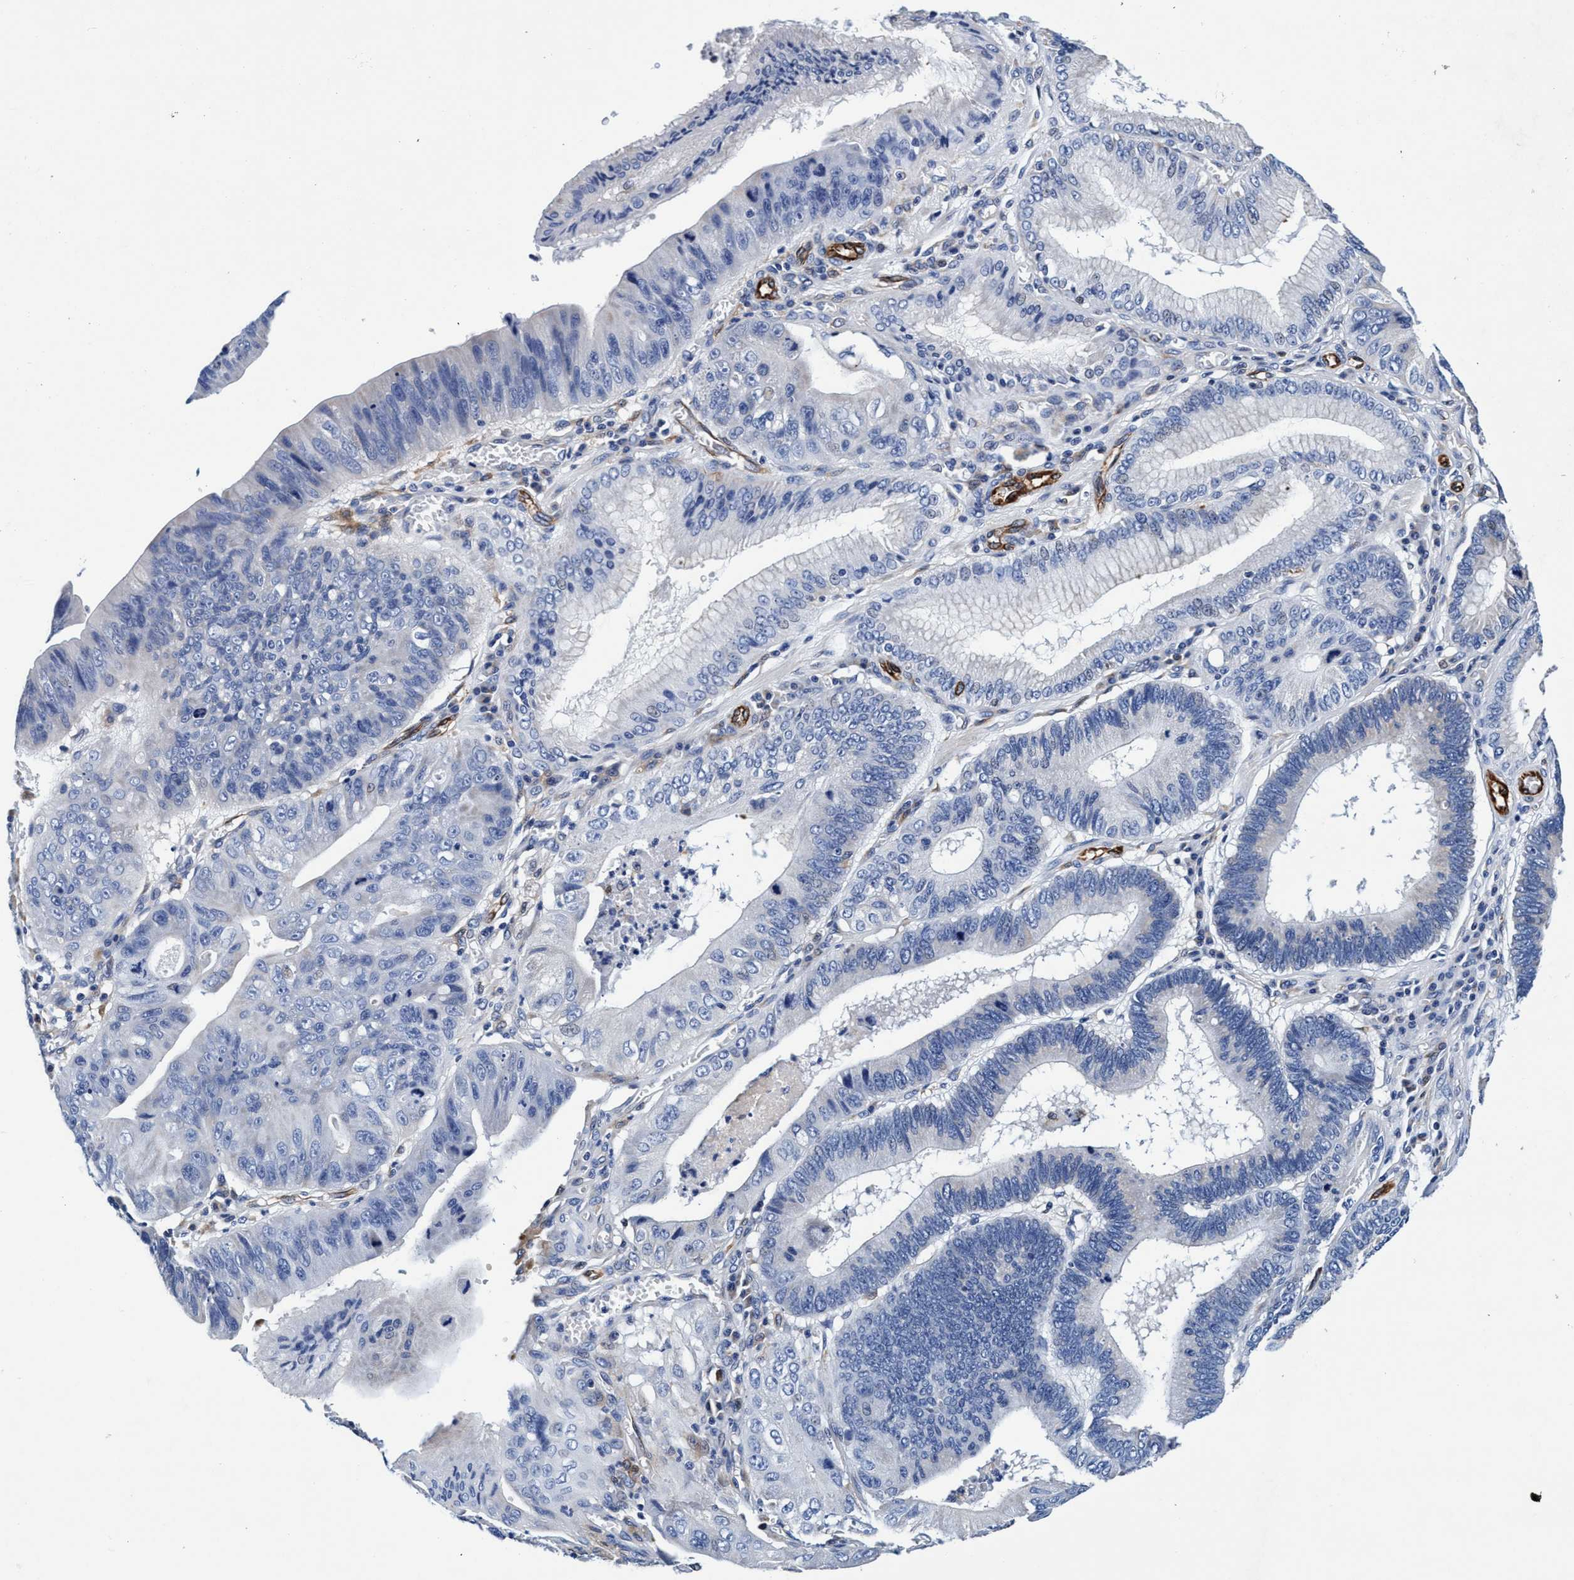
{"staining": {"intensity": "negative", "quantity": "none", "location": "none"}, "tissue": "stomach cancer", "cell_type": "Tumor cells", "image_type": "cancer", "snomed": [{"axis": "morphology", "description": "Adenocarcinoma, NOS"}, {"axis": "topography", "description": "Stomach"}], "caption": "IHC micrograph of stomach cancer (adenocarcinoma) stained for a protein (brown), which demonstrates no staining in tumor cells.", "gene": "UBALD2", "patient": {"sex": "male", "age": 59}}